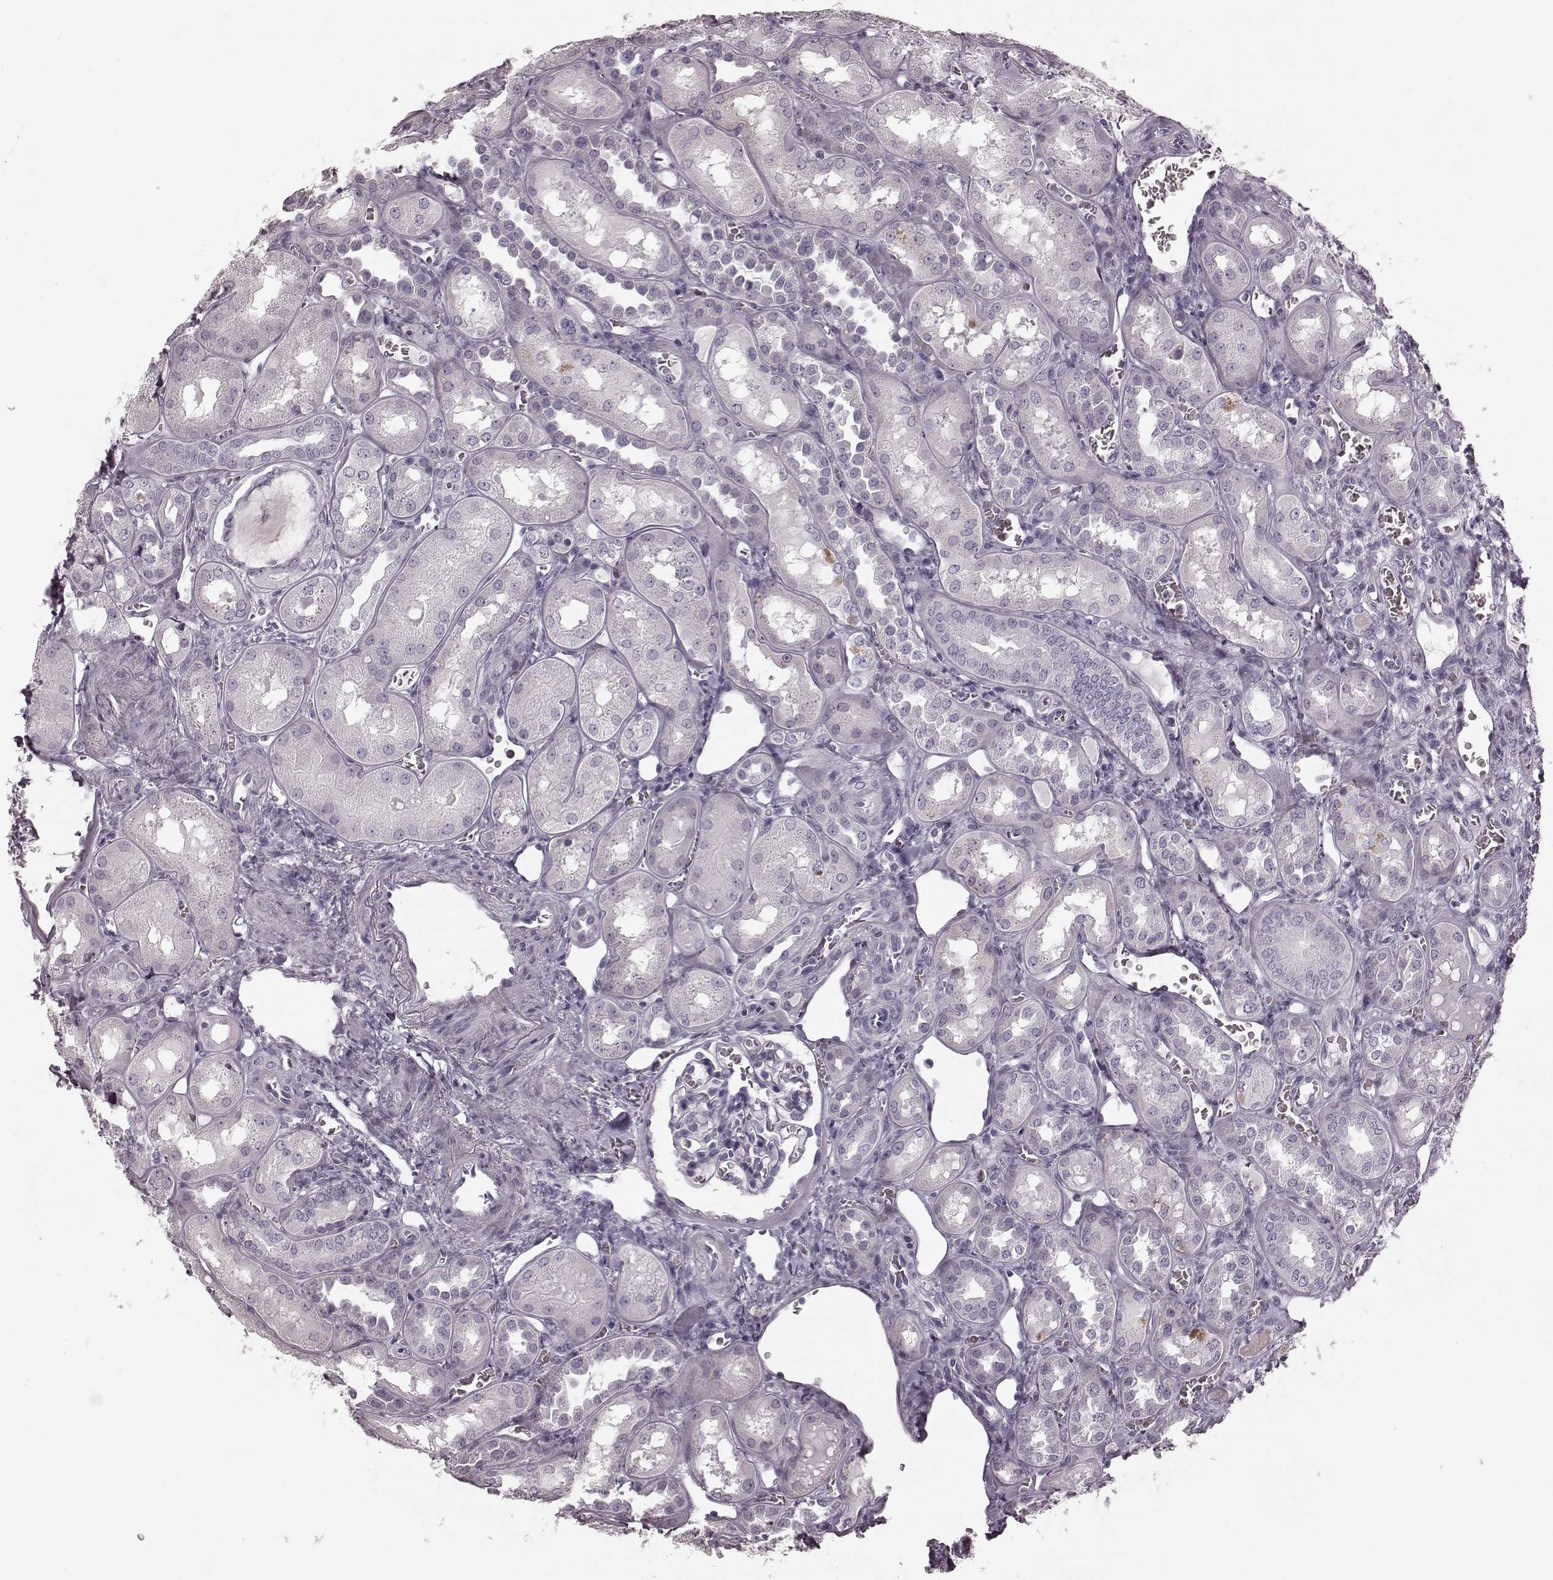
{"staining": {"intensity": "negative", "quantity": "none", "location": "none"}, "tissue": "kidney", "cell_type": "Cells in glomeruli", "image_type": "normal", "snomed": [{"axis": "morphology", "description": "Normal tissue, NOS"}, {"axis": "topography", "description": "Kidney"}], "caption": "Protein analysis of normal kidney demonstrates no significant staining in cells in glomeruli. Brightfield microscopy of IHC stained with DAB (brown) and hematoxylin (blue), captured at high magnification.", "gene": "TRPM1", "patient": {"sex": "male", "age": 73}}